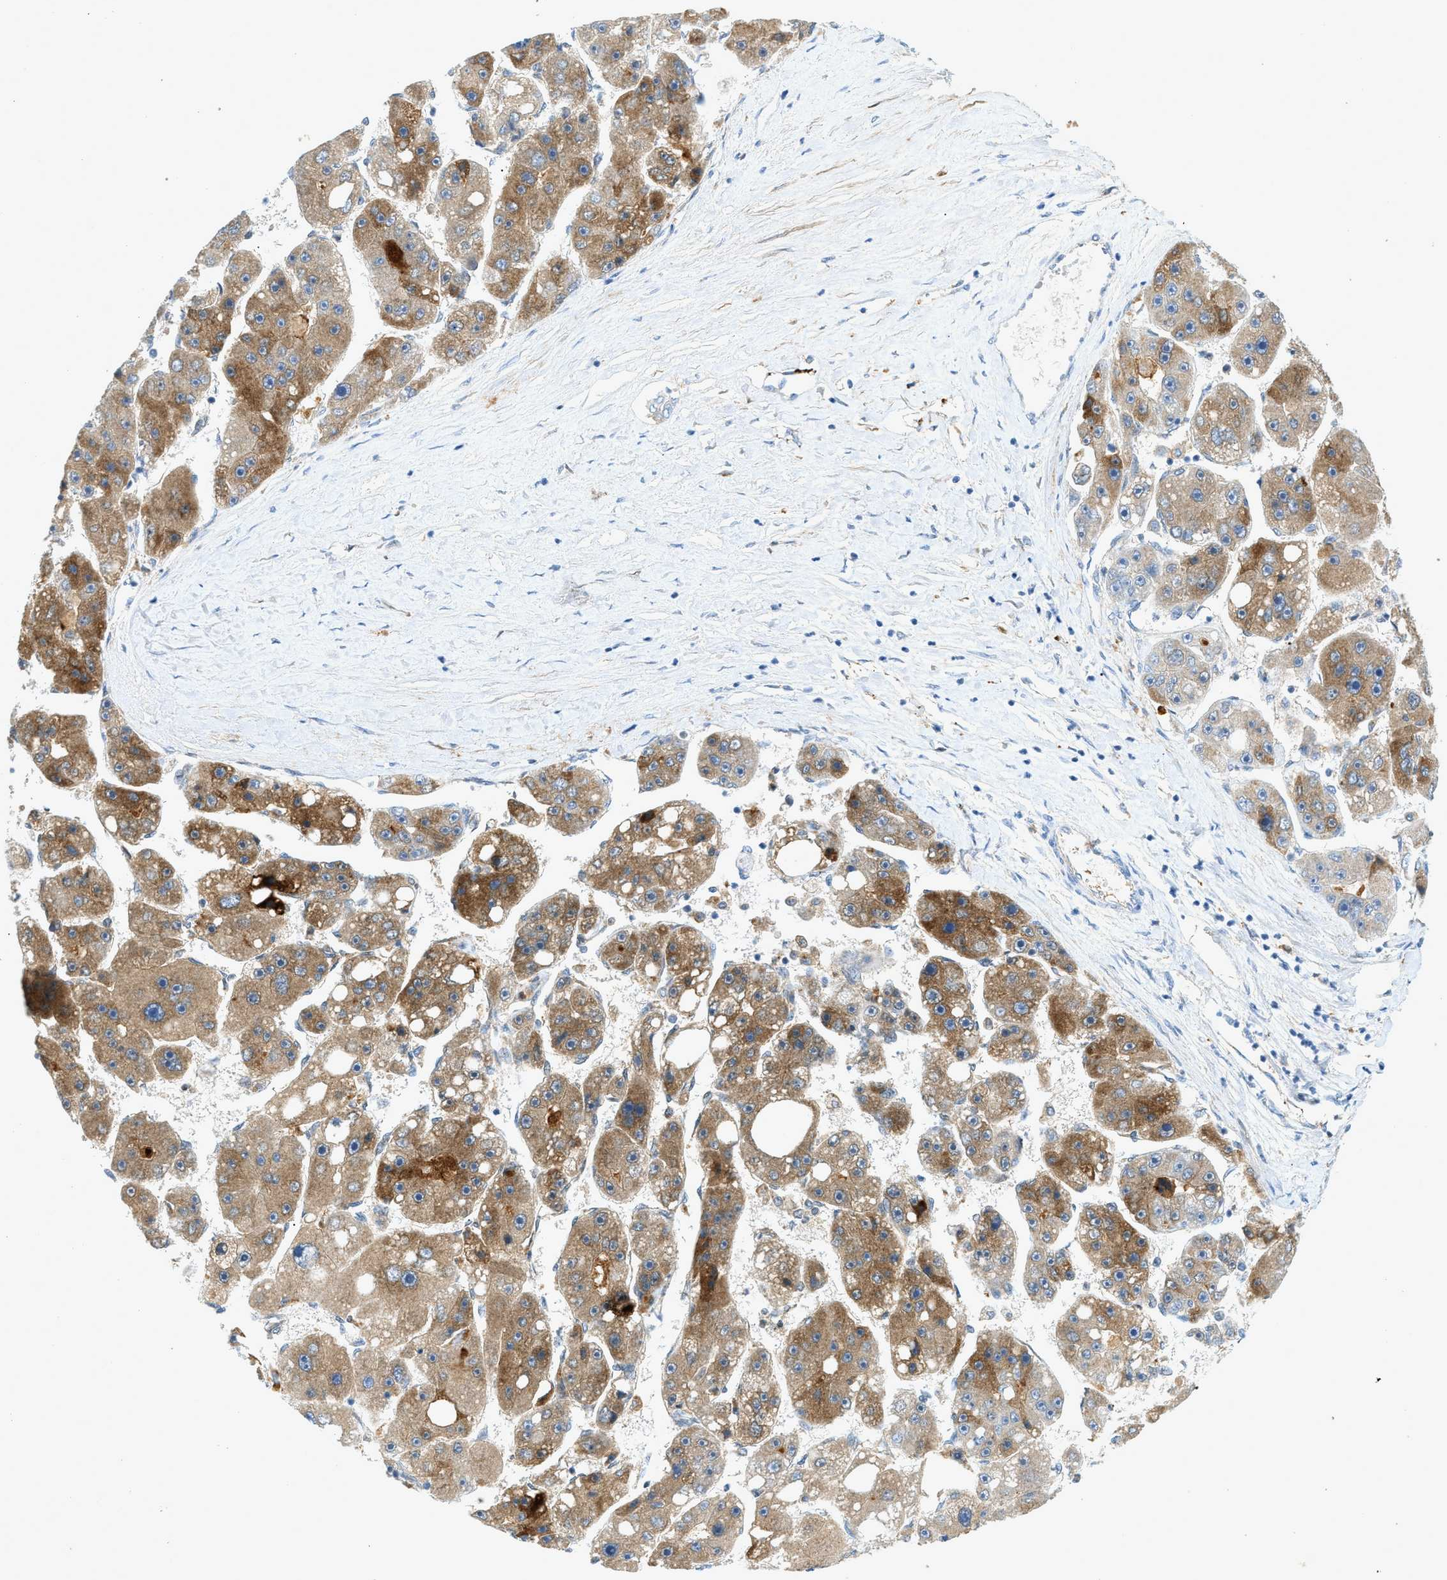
{"staining": {"intensity": "moderate", "quantity": ">75%", "location": "cytoplasmic/membranous"}, "tissue": "liver cancer", "cell_type": "Tumor cells", "image_type": "cancer", "snomed": [{"axis": "morphology", "description": "Carcinoma, Hepatocellular, NOS"}, {"axis": "topography", "description": "Liver"}], "caption": "Liver hepatocellular carcinoma stained with DAB (3,3'-diaminobenzidine) immunohistochemistry exhibits medium levels of moderate cytoplasmic/membranous staining in about >75% of tumor cells.", "gene": "F2", "patient": {"sex": "female", "age": 61}}